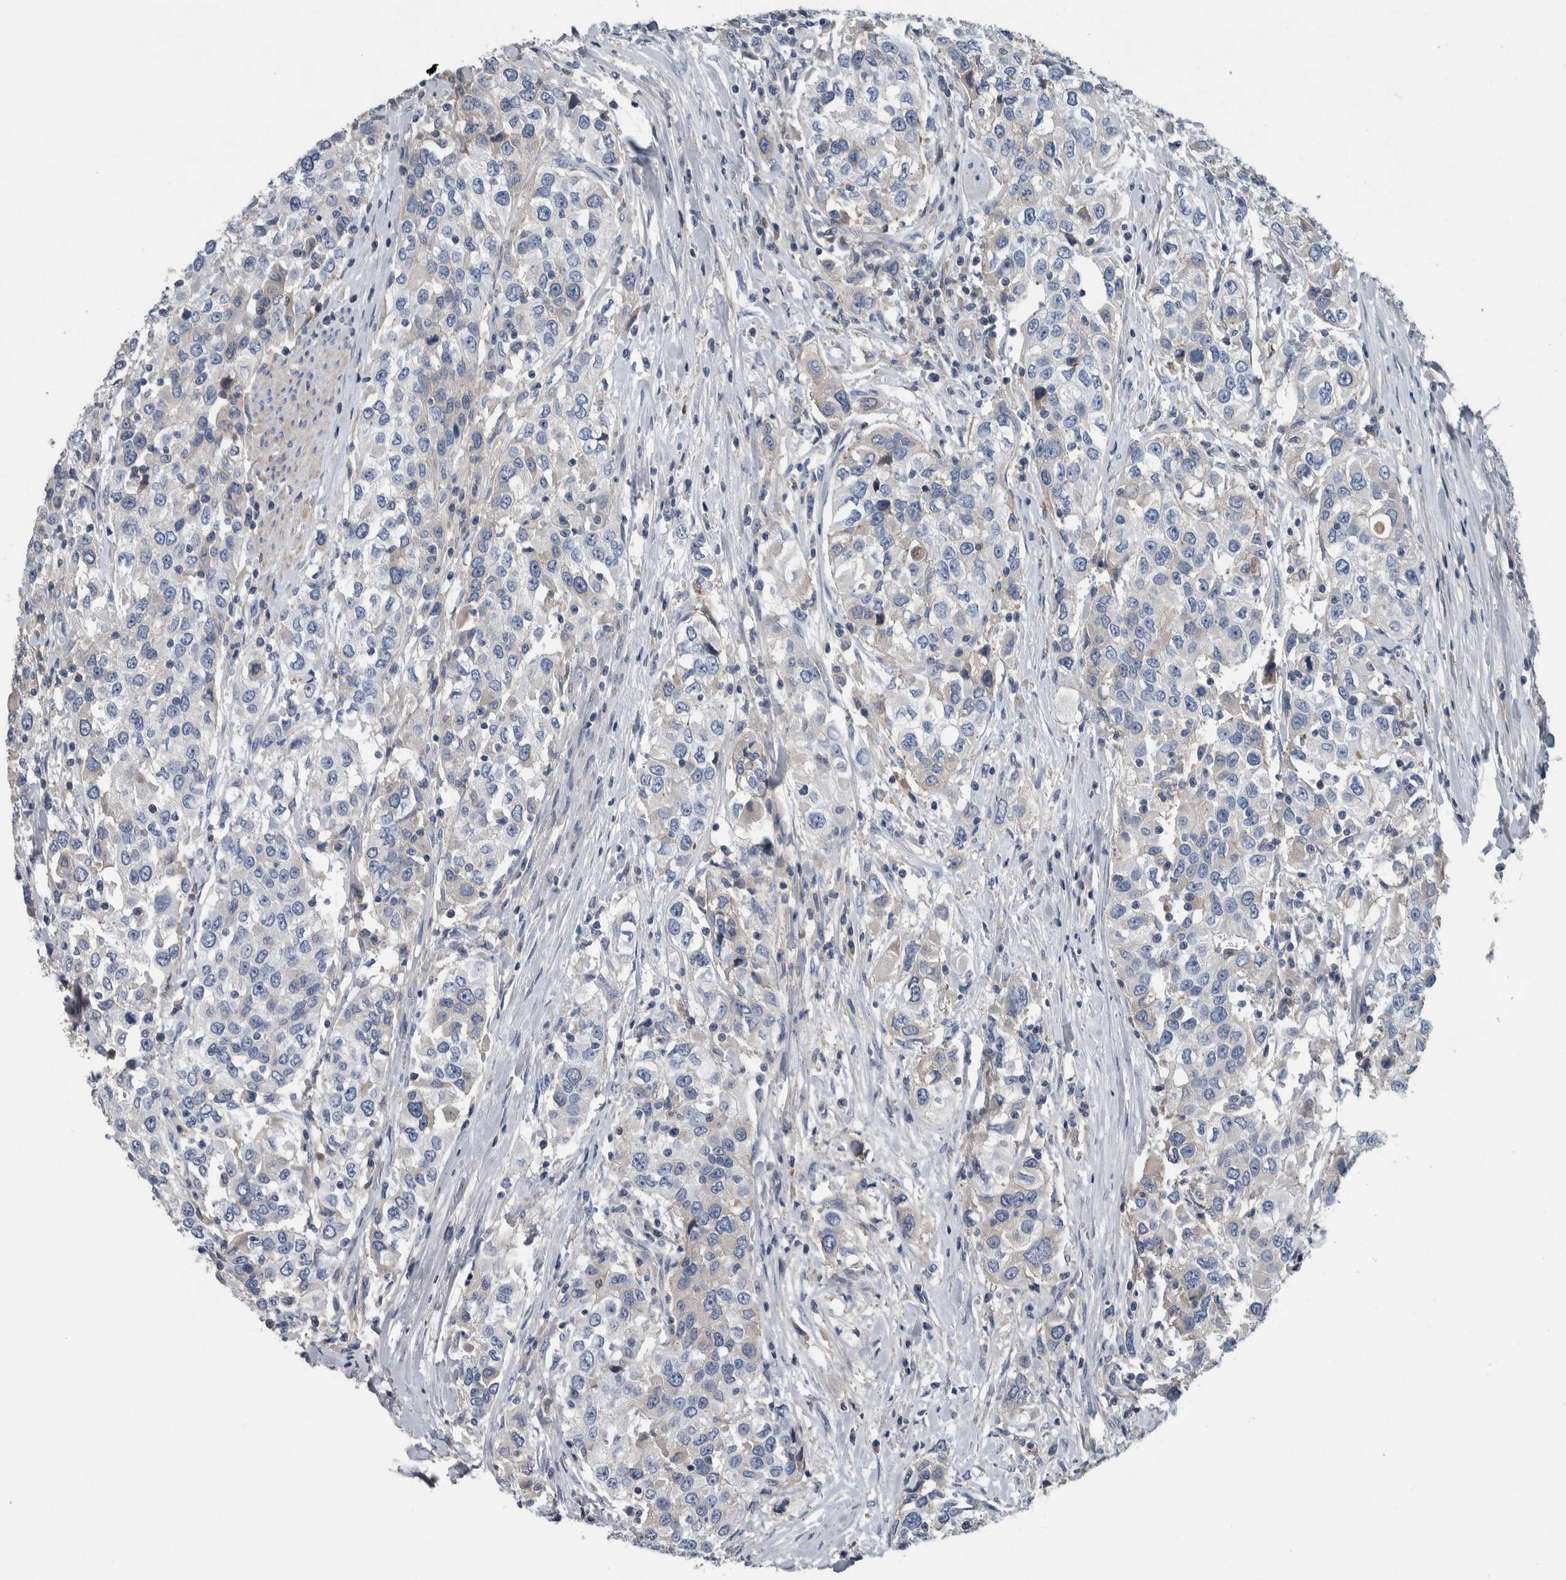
{"staining": {"intensity": "negative", "quantity": "none", "location": "none"}, "tissue": "urothelial cancer", "cell_type": "Tumor cells", "image_type": "cancer", "snomed": [{"axis": "morphology", "description": "Urothelial carcinoma, High grade"}, {"axis": "topography", "description": "Urinary bladder"}], "caption": "High-grade urothelial carcinoma was stained to show a protein in brown. There is no significant expression in tumor cells.", "gene": "SERPINC1", "patient": {"sex": "female", "age": 80}}